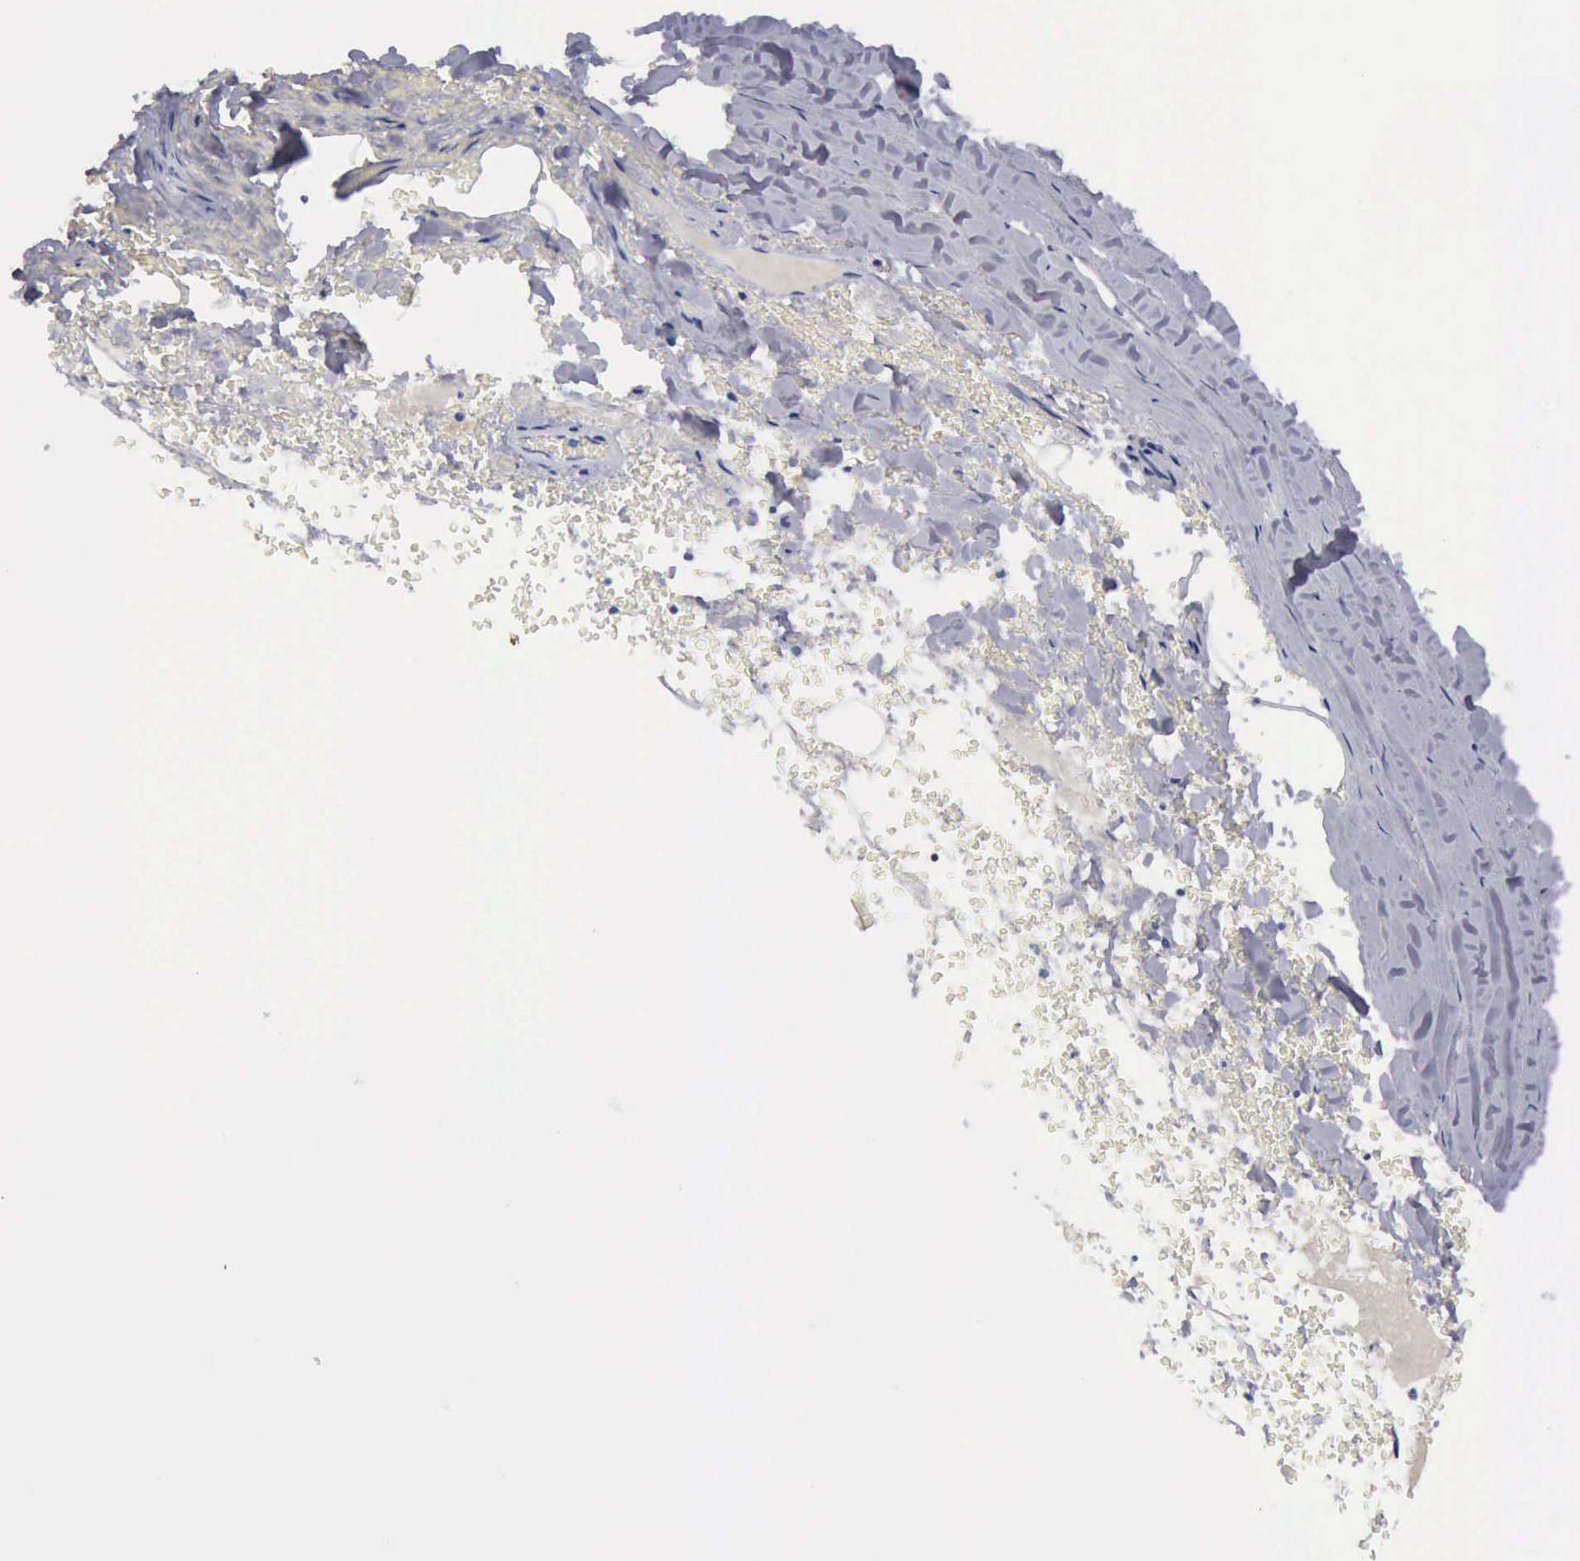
{"staining": {"intensity": "negative", "quantity": "none", "location": "none"}, "tissue": "bronchus", "cell_type": "Respiratory epithelial cells", "image_type": "normal", "snomed": [{"axis": "morphology", "description": "Normal tissue, NOS"}, {"axis": "topography", "description": "Cartilage tissue"}], "caption": "This image is of normal bronchus stained with immunohistochemistry to label a protein in brown with the nuclei are counter-stained blue. There is no positivity in respiratory epithelial cells.", "gene": "CYP19A1", "patient": {"sex": "female", "age": 63}}